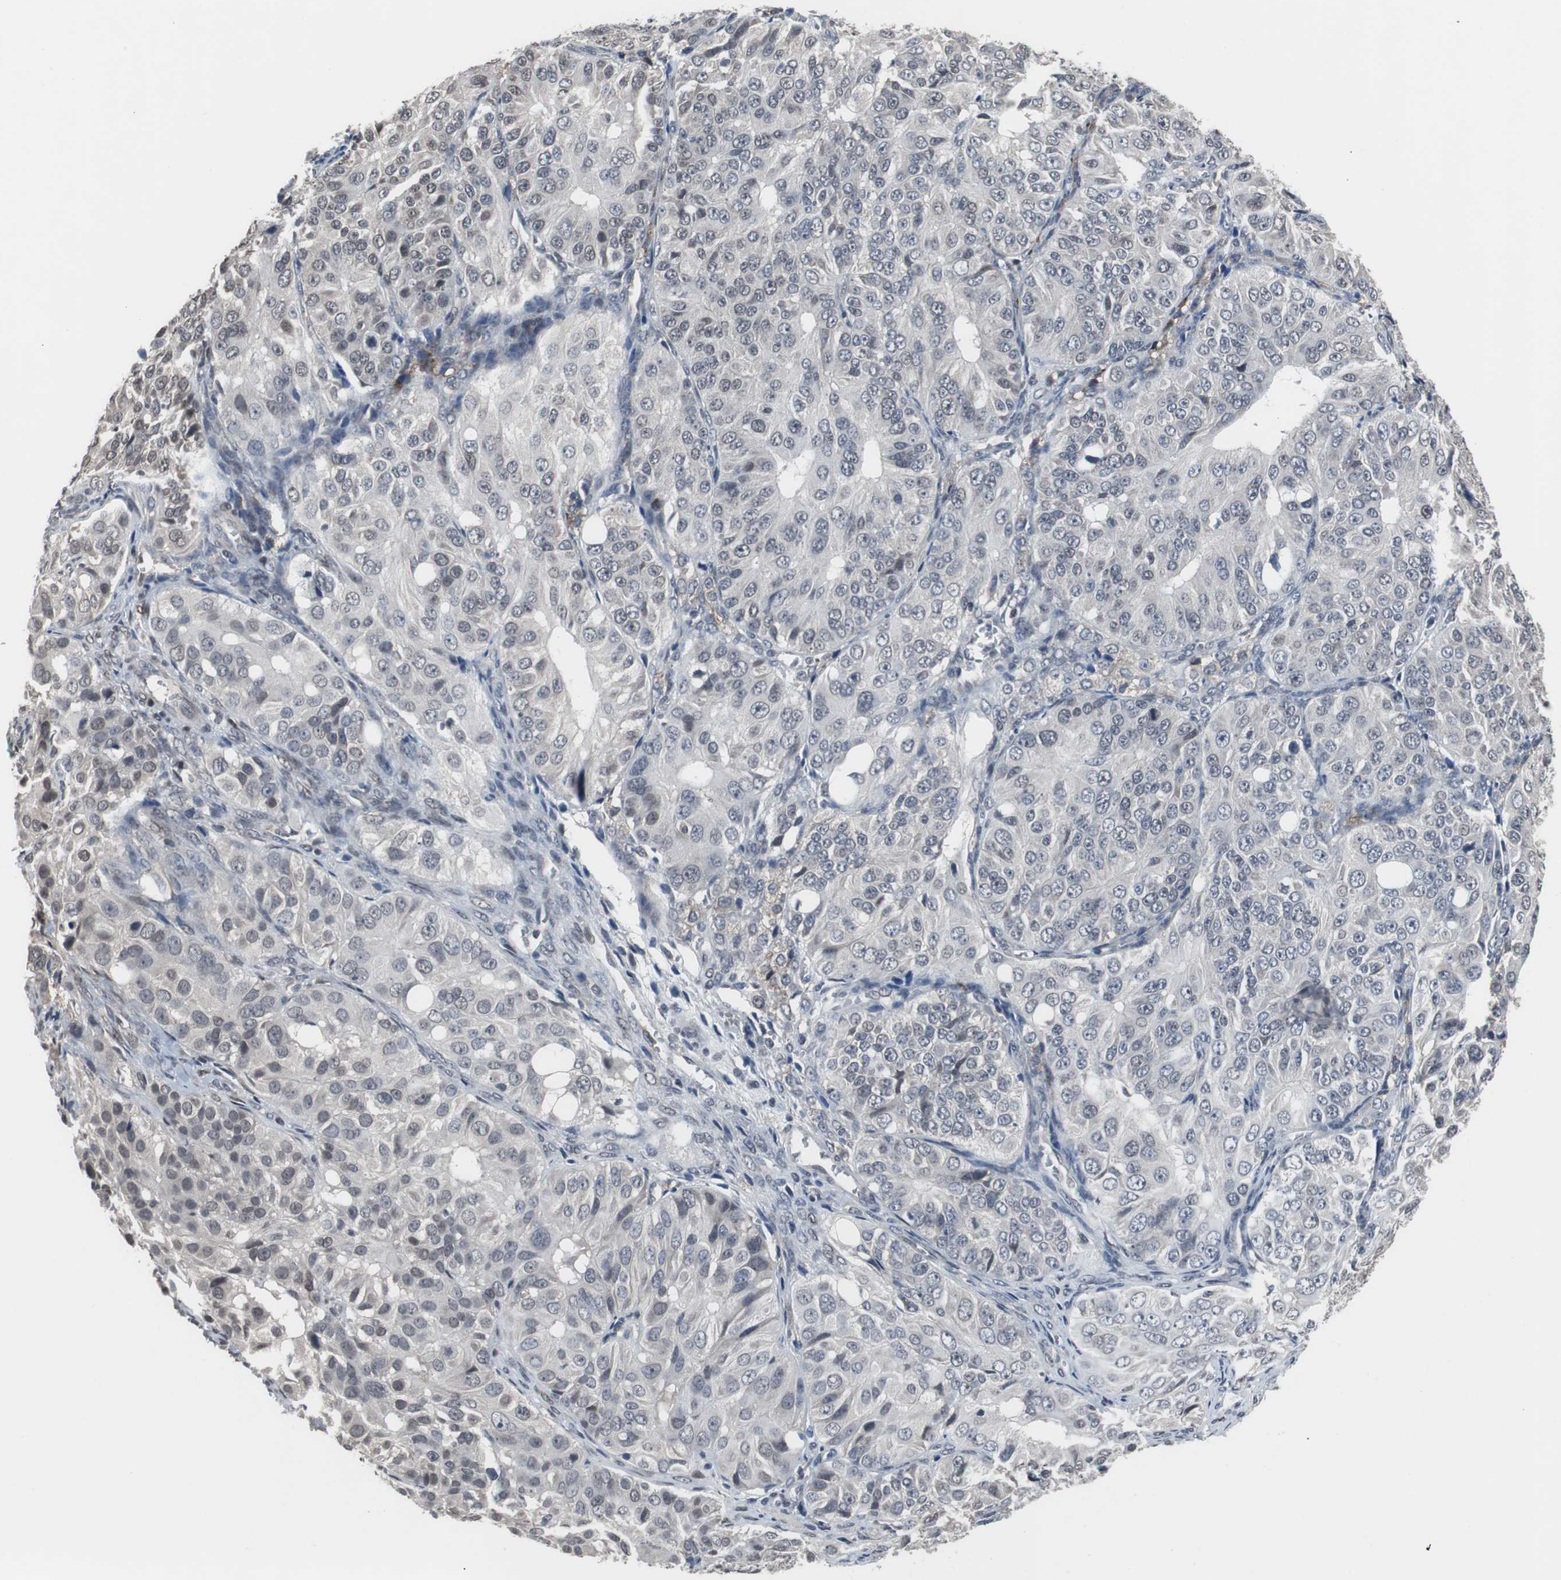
{"staining": {"intensity": "weak", "quantity": "25%-75%", "location": "nuclear"}, "tissue": "ovarian cancer", "cell_type": "Tumor cells", "image_type": "cancer", "snomed": [{"axis": "morphology", "description": "Carcinoma, endometroid"}, {"axis": "topography", "description": "Ovary"}], "caption": "Endometroid carcinoma (ovarian) stained with DAB IHC exhibits low levels of weak nuclear expression in about 25%-75% of tumor cells.", "gene": "FOXP4", "patient": {"sex": "female", "age": 51}}